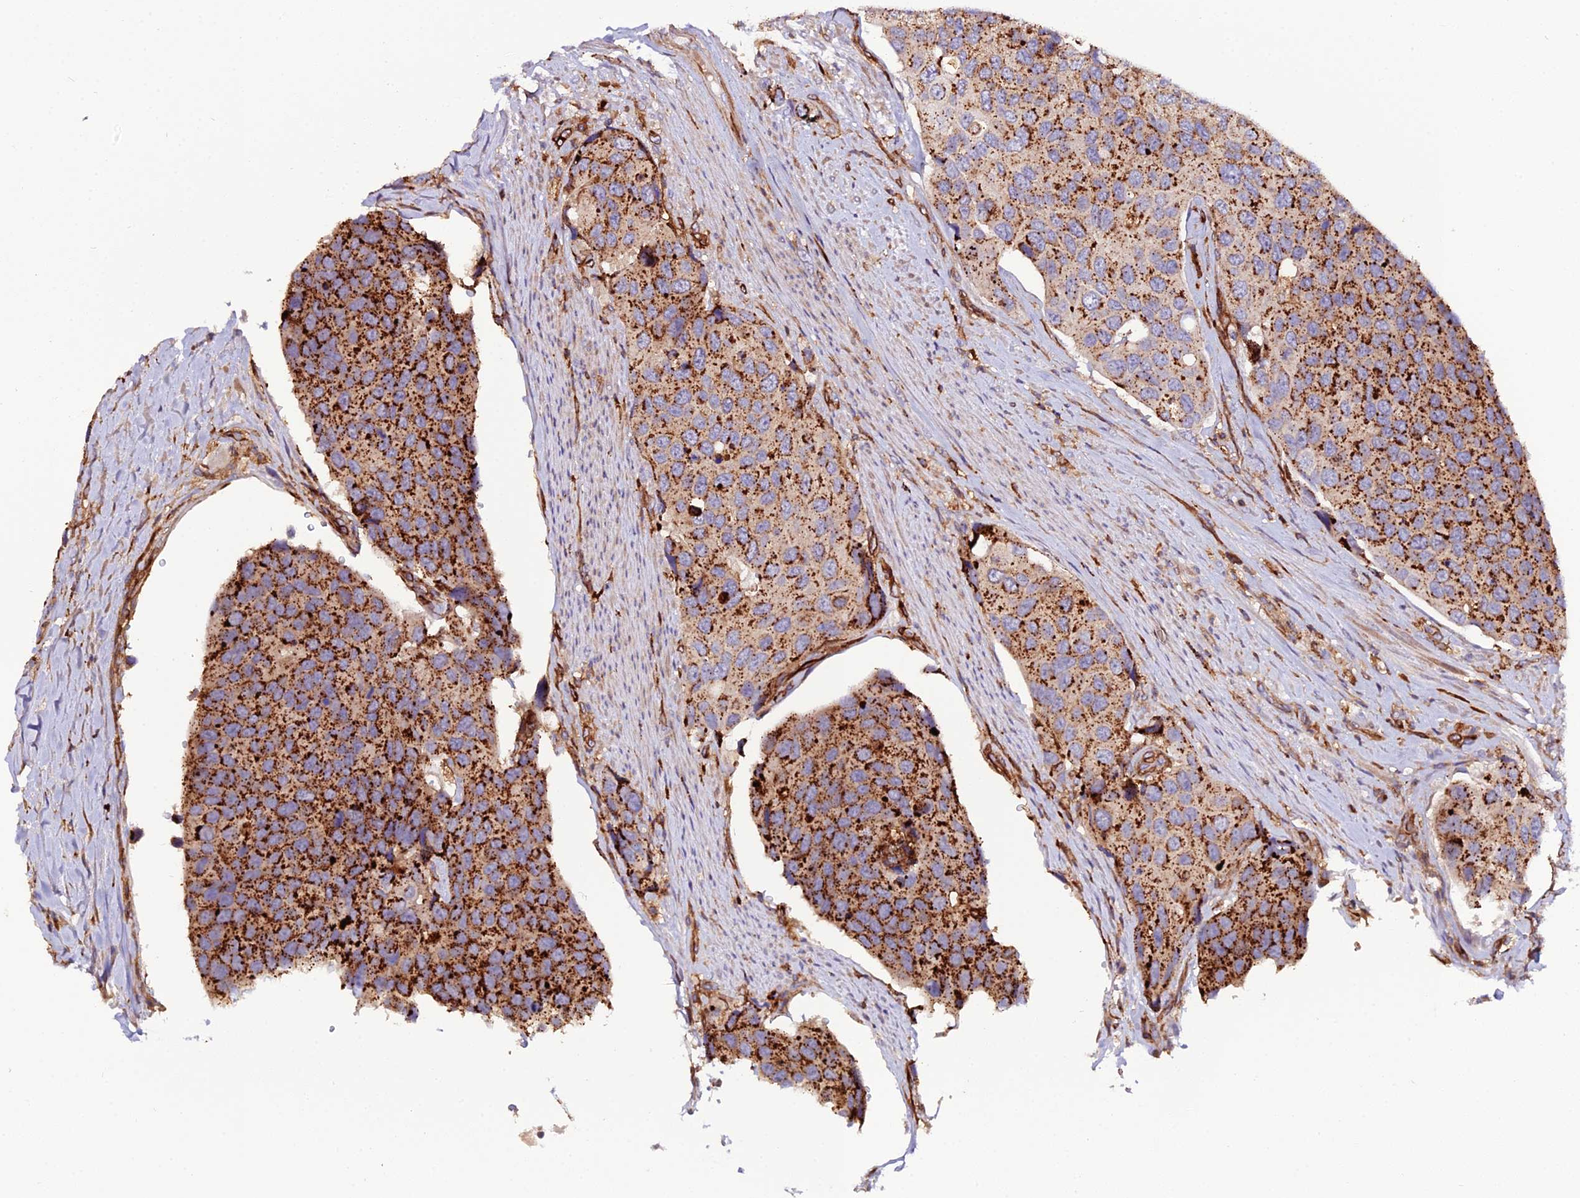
{"staining": {"intensity": "strong", "quantity": ">75%", "location": "cytoplasmic/membranous"}, "tissue": "urothelial cancer", "cell_type": "Tumor cells", "image_type": "cancer", "snomed": [{"axis": "morphology", "description": "Urothelial carcinoma, High grade"}, {"axis": "topography", "description": "Urinary bladder"}], "caption": "IHC (DAB (3,3'-diaminobenzidine)) staining of urothelial cancer demonstrates strong cytoplasmic/membranous protein expression in approximately >75% of tumor cells. (DAB IHC with brightfield microscopy, high magnification).", "gene": "TRPV2", "patient": {"sex": "male", "age": 74}}